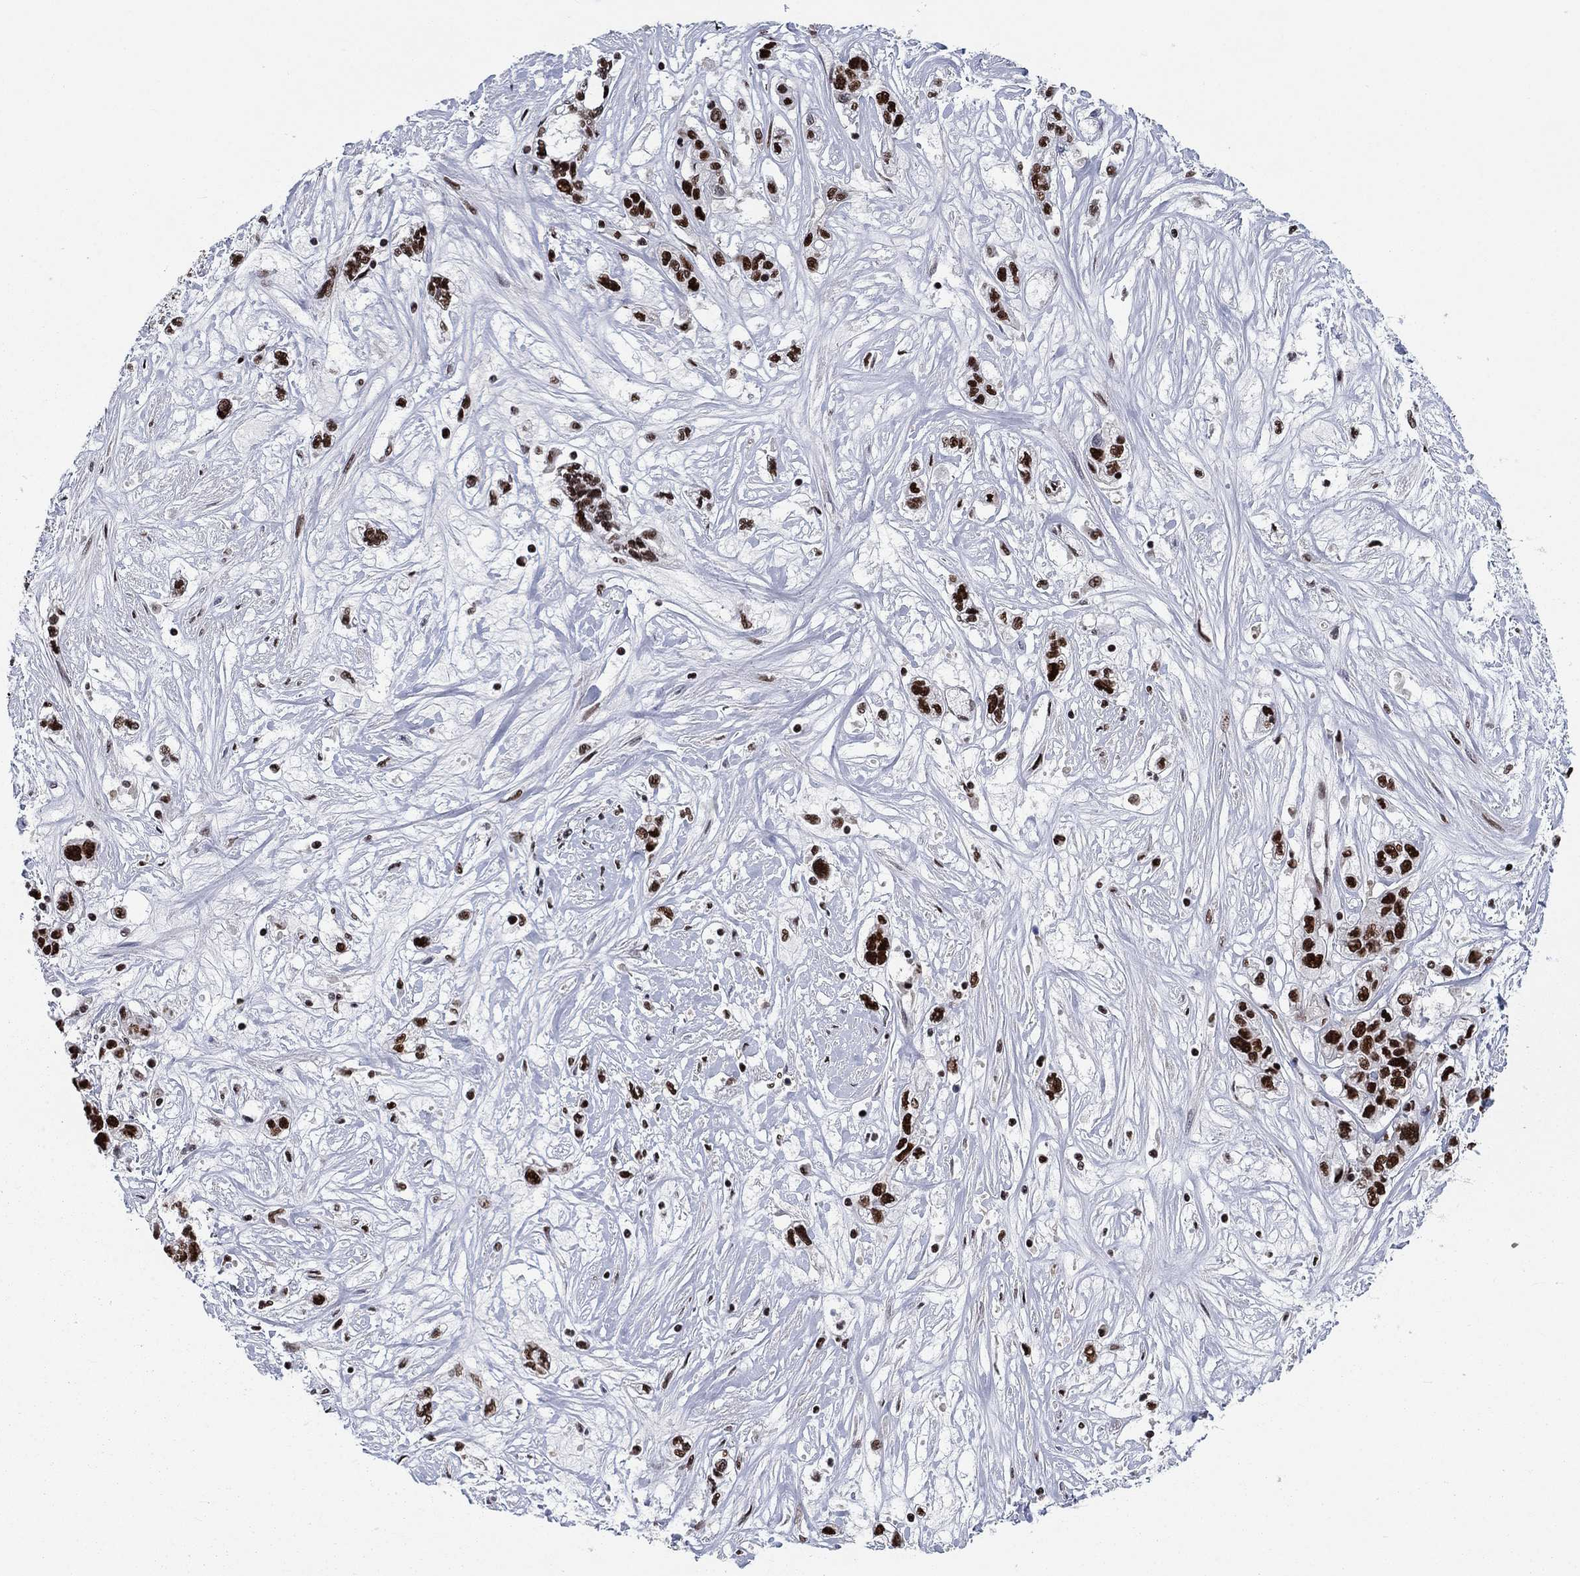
{"staining": {"intensity": "strong", "quantity": ">75%", "location": "nuclear"}, "tissue": "liver cancer", "cell_type": "Tumor cells", "image_type": "cancer", "snomed": [{"axis": "morphology", "description": "Adenocarcinoma, NOS"}, {"axis": "morphology", "description": "Cholangiocarcinoma"}, {"axis": "topography", "description": "Liver"}], "caption": "Protein staining demonstrates strong nuclear positivity in approximately >75% of tumor cells in cholangiocarcinoma (liver).", "gene": "RPRD1B", "patient": {"sex": "male", "age": 64}}